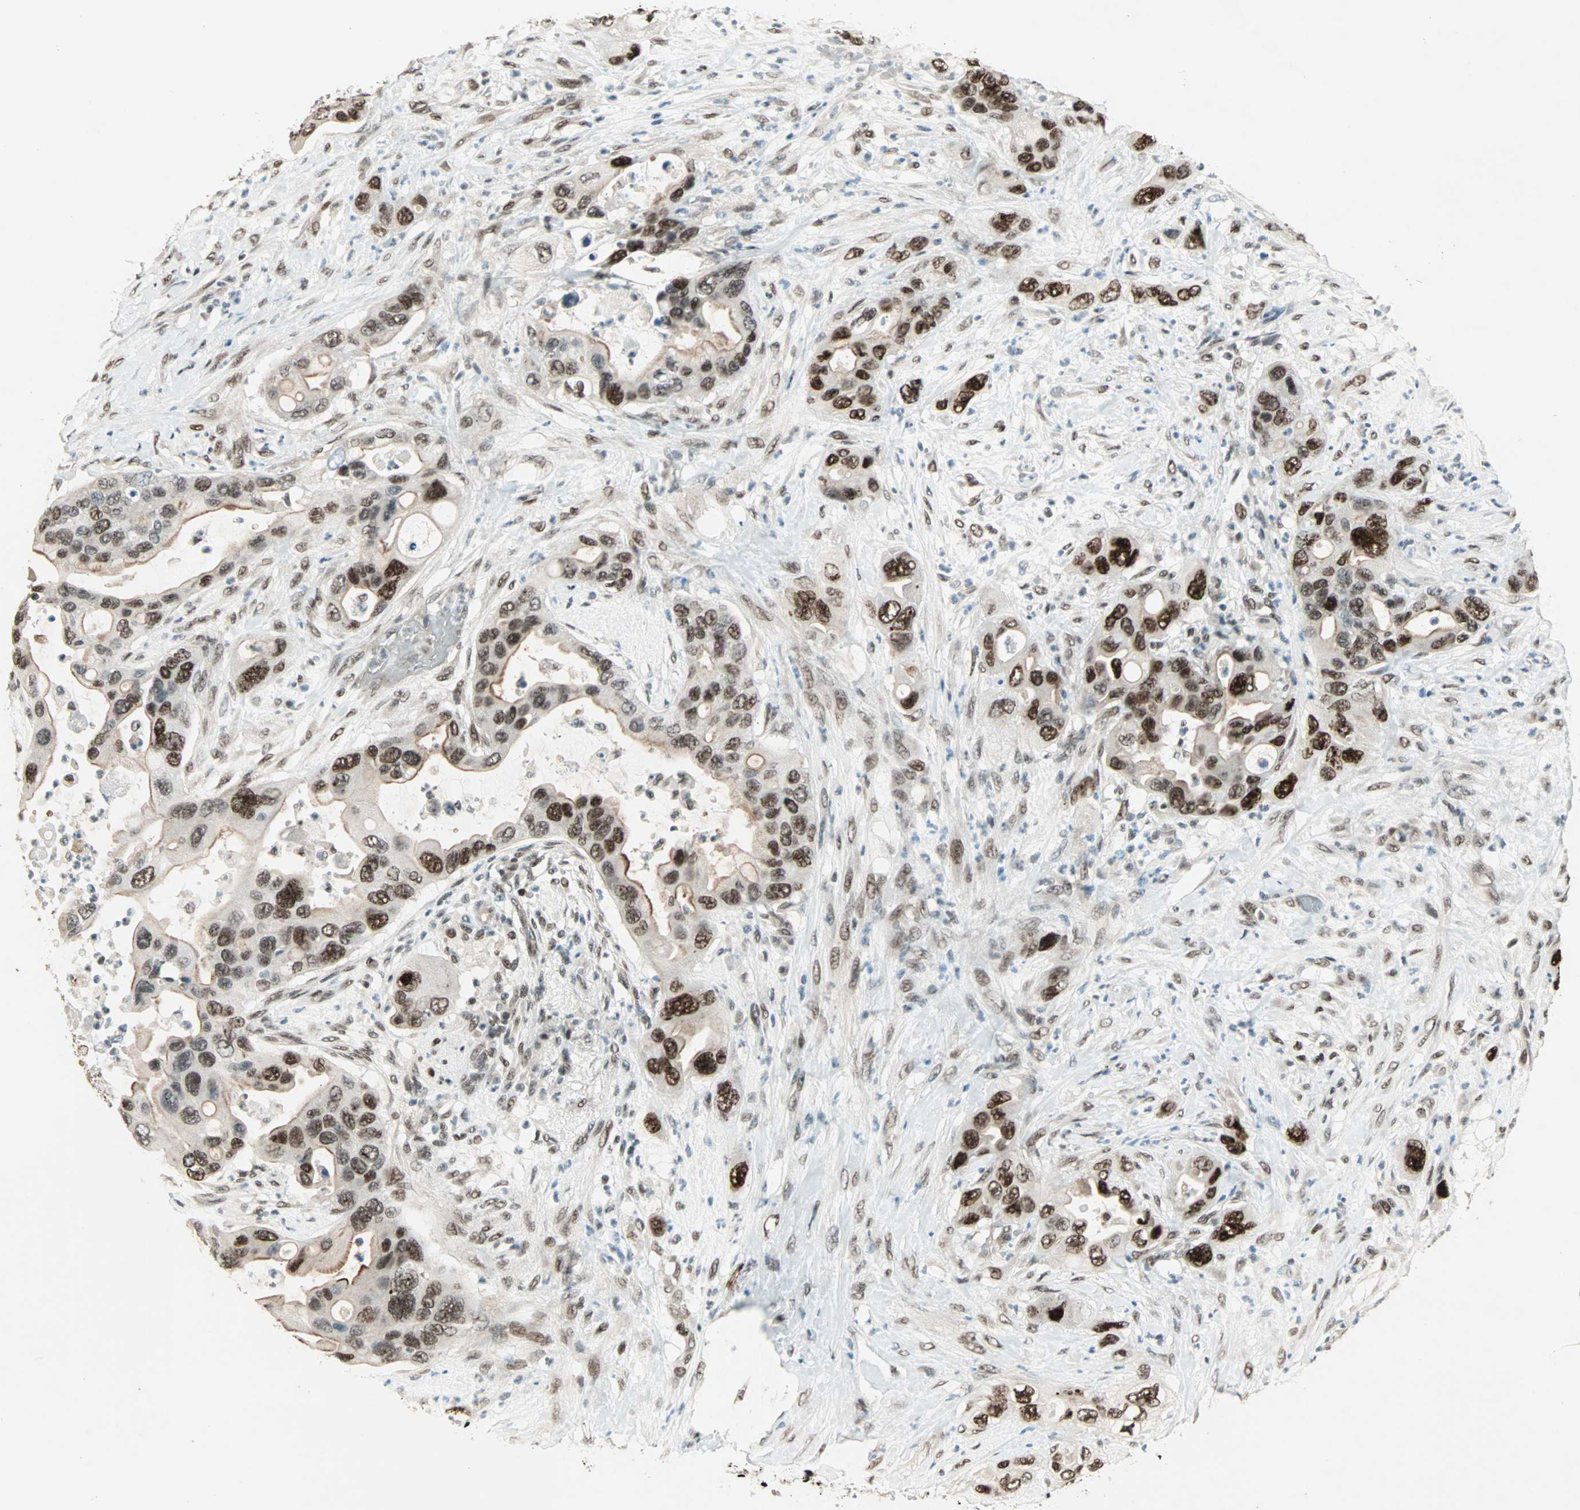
{"staining": {"intensity": "strong", "quantity": ">75%", "location": "cytoplasmic/membranous,nuclear"}, "tissue": "pancreatic cancer", "cell_type": "Tumor cells", "image_type": "cancer", "snomed": [{"axis": "morphology", "description": "Adenocarcinoma, NOS"}, {"axis": "topography", "description": "Pancreas"}], "caption": "High-magnification brightfield microscopy of adenocarcinoma (pancreatic) stained with DAB (3,3'-diaminobenzidine) (brown) and counterstained with hematoxylin (blue). tumor cells exhibit strong cytoplasmic/membranous and nuclear expression is identified in approximately>75% of cells.", "gene": "MDC1", "patient": {"sex": "female", "age": 71}}